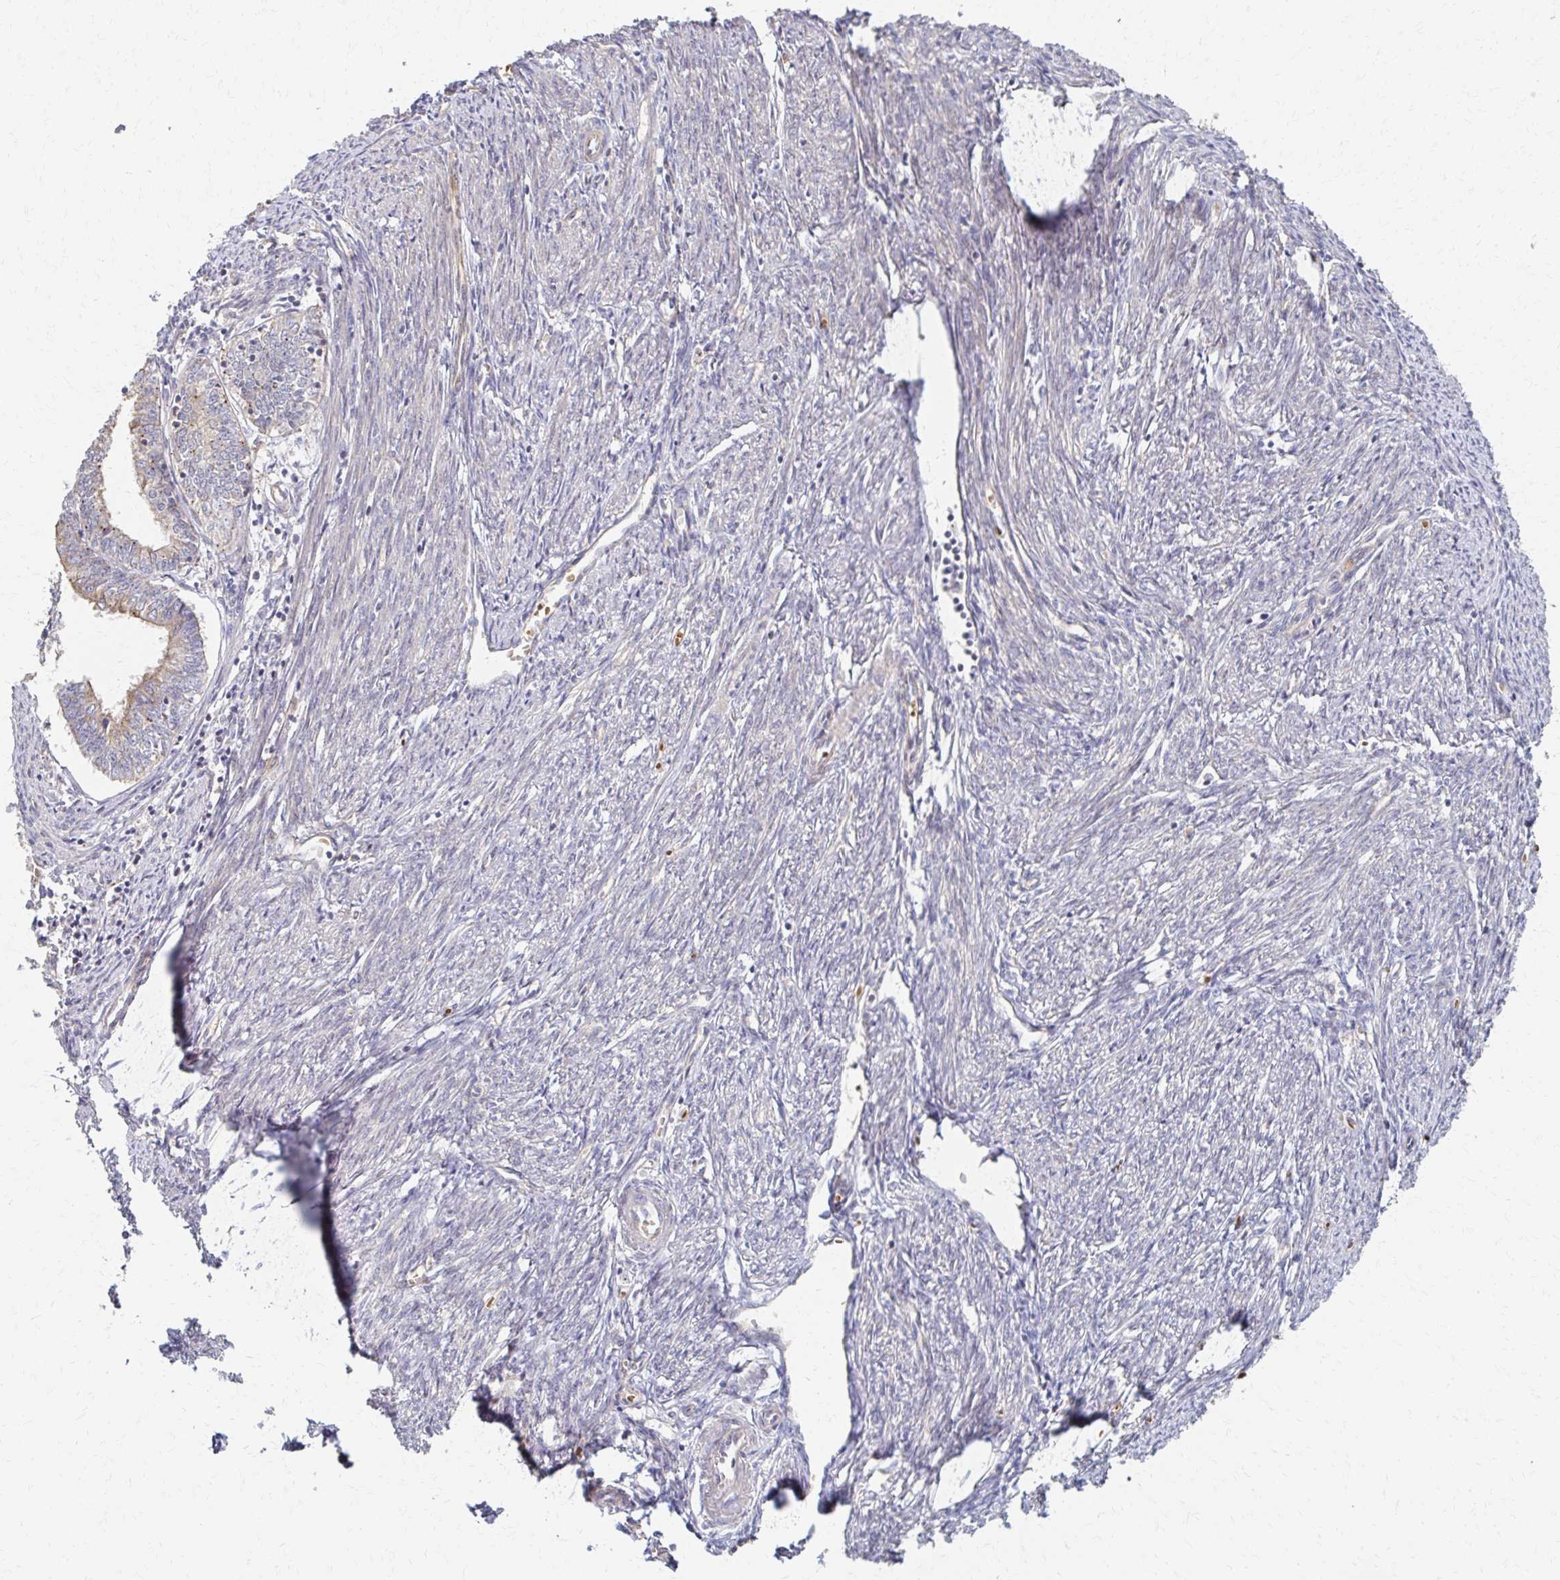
{"staining": {"intensity": "weak", "quantity": "25%-75%", "location": "cytoplasmic/membranous"}, "tissue": "endometrial cancer", "cell_type": "Tumor cells", "image_type": "cancer", "snomed": [{"axis": "morphology", "description": "Adenocarcinoma, NOS"}, {"axis": "topography", "description": "Endometrium"}], "caption": "About 25%-75% of tumor cells in human endometrial adenocarcinoma display weak cytoplasmic/membranous protein expression as visualized by brown immunohistochemical staining.", "gene": "SKA2", "patient": {"sex": "female", "age": 61}}